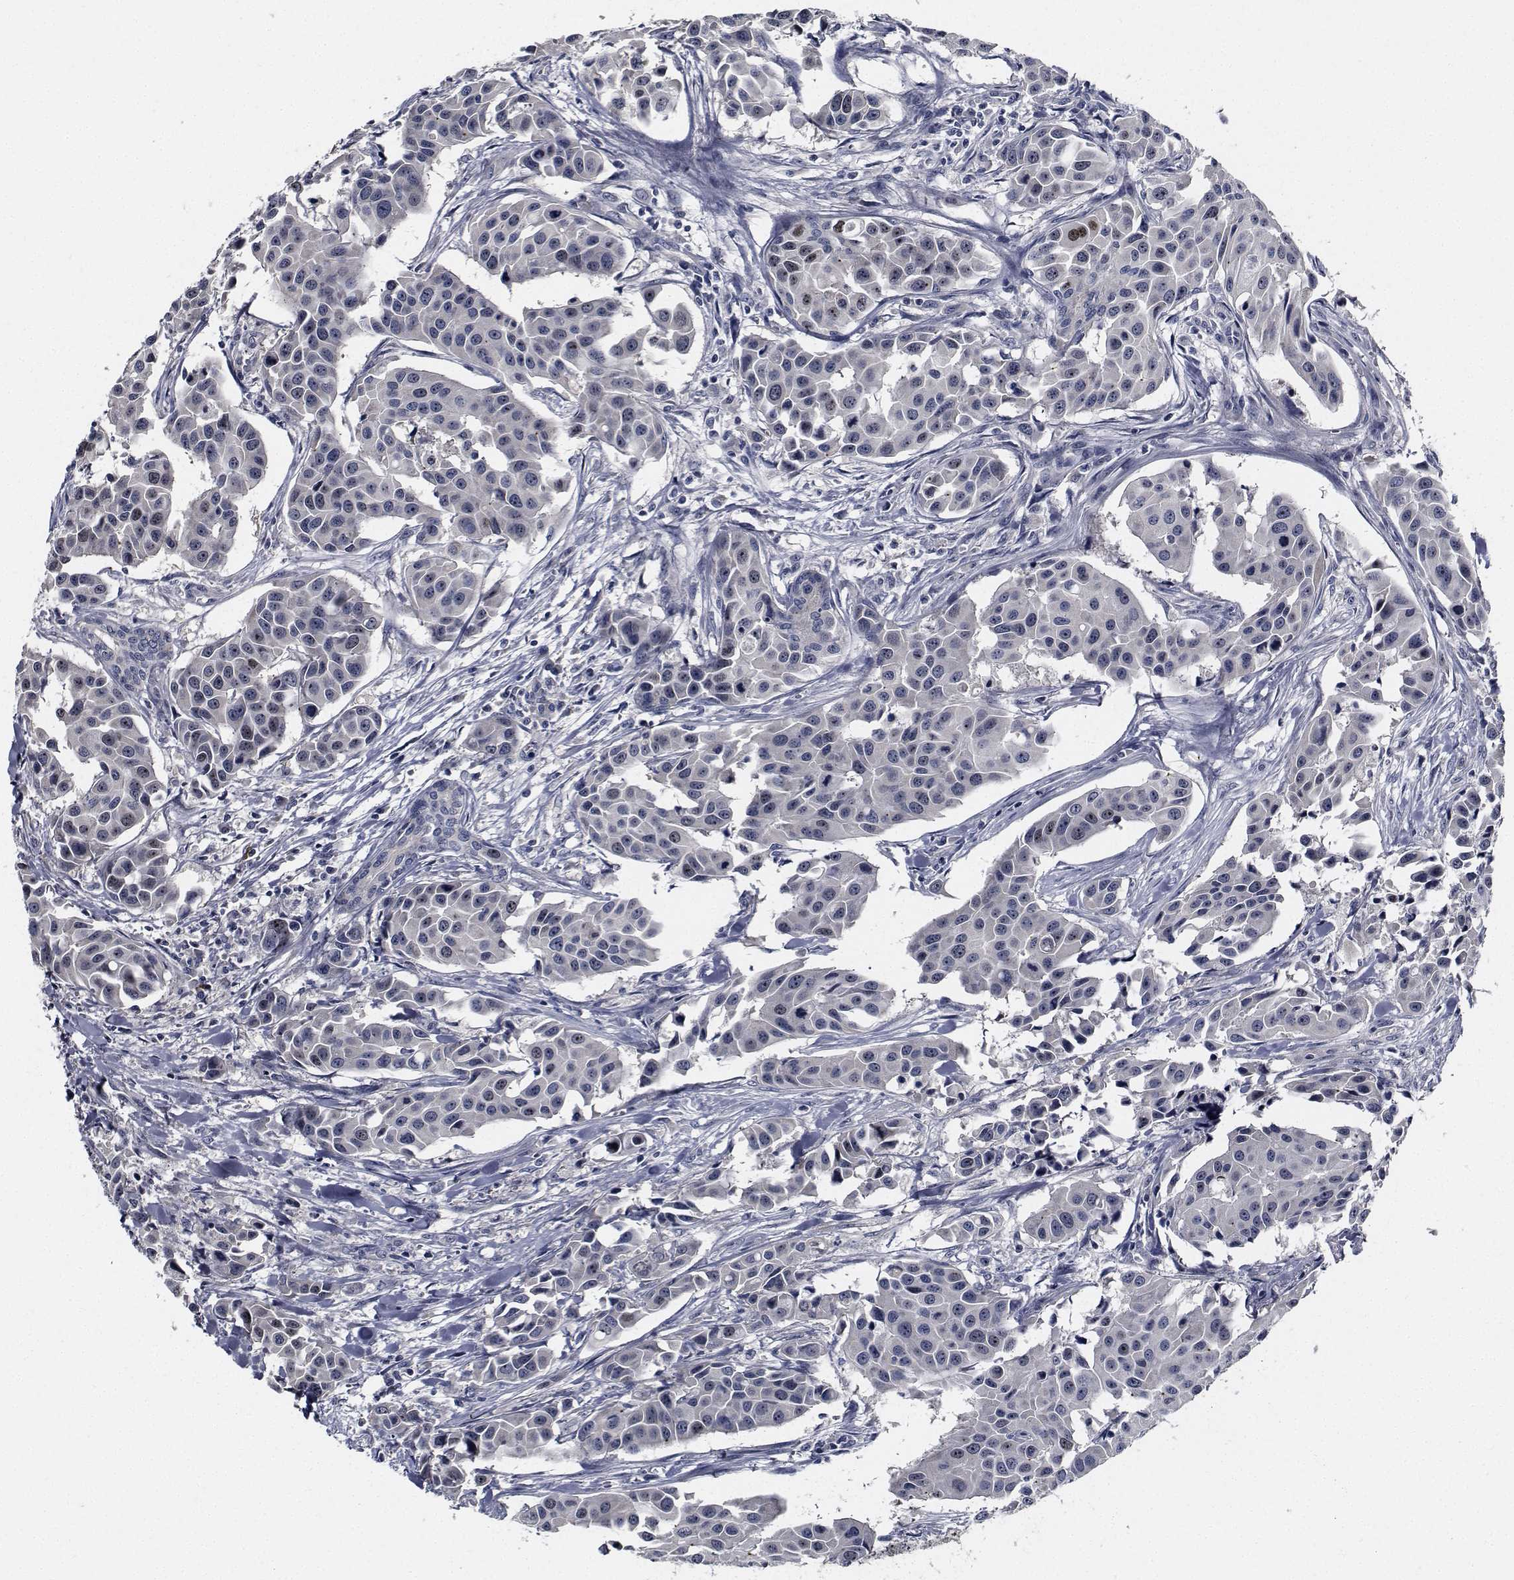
{"staining": {"intensity": "weak", "quantity": "25%-75%", "location": "nuclear"}, "tissue": "head and neck cancer", "cell_type": "Tumor cells", "image_type": "cancer", "snomed": [{"axis": "morphology", "description": "Adenocarcinoma, NOS"}, {"axis": "topography", "description": "Head-Neck"}], "caption": "Immunohistochemical staining of head and neck cancer (adenocarcinoma) reveals weak nuclear protein staining in about 25%-75% of tumor cells. (DAB (3,3'-diaminobenzidine) IHC with brightfield microscopy, high magnification).", "gene": "NVL", "patient": {"sex": "male", "age": 76}}